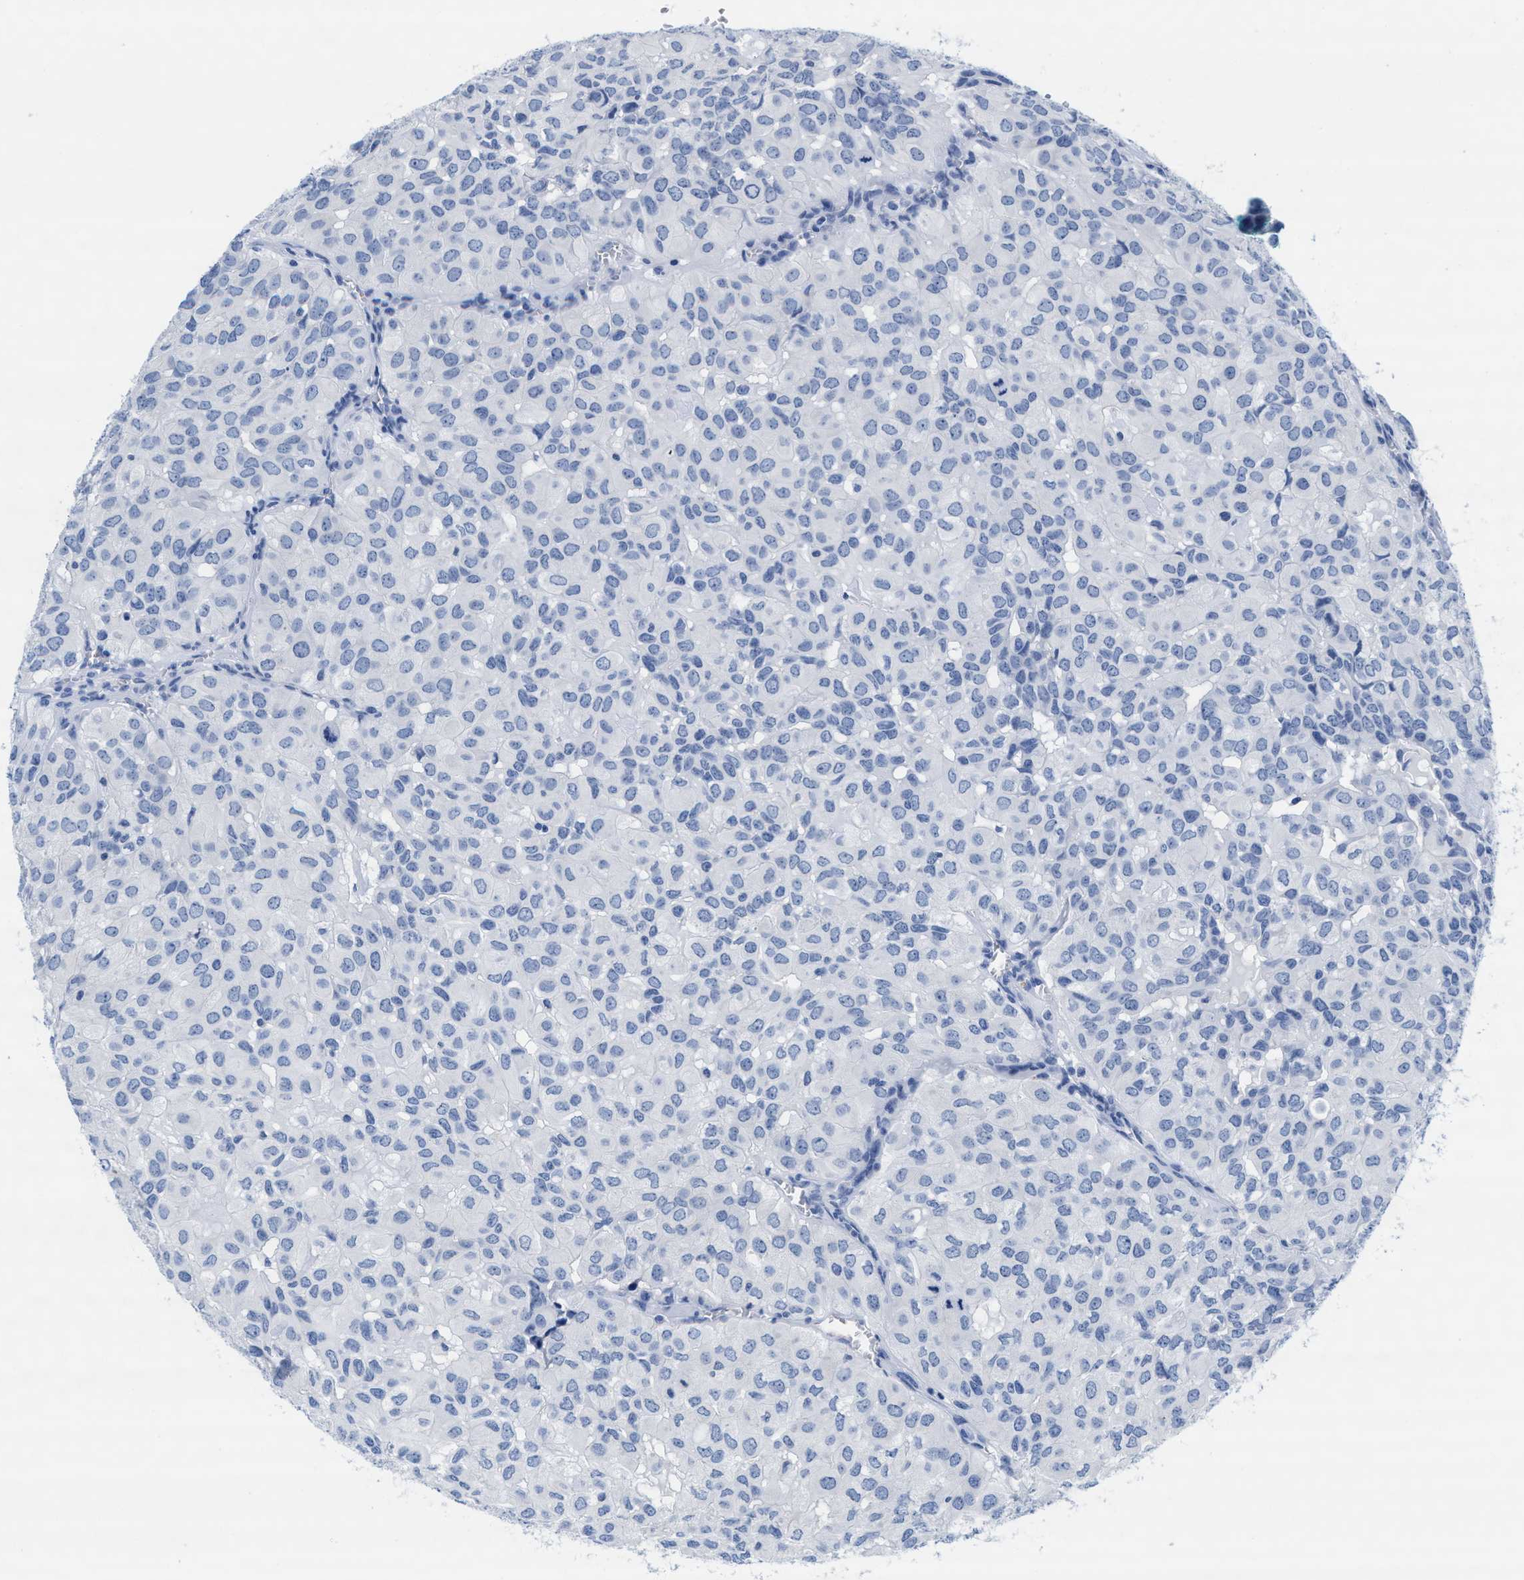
{"staining": {"intensity": "negative", "quantity": "none", "location": "none"}, "tissue": "head and neck cancer", "cell_type": "Tumor cells", "image_type": "cancer", "snomed": [{"axis": "morphology", "description": "Adenocarcinoma, NOS"}, {"axis": "topography", "description": "Salivary gland, NOS"}, {"axis": "topography", "description": "Head-Neck"}], "caption": "This is a image of IHC staining of head and neck cancer (adenocarcinoma), which shows no staining in tumor cells. (DAB immunohistochemistry (IHC) visualized using brightfield microscopy, high magnification).", "gene": "TTC3", "patient": {"sex": "female", "age": 76}}